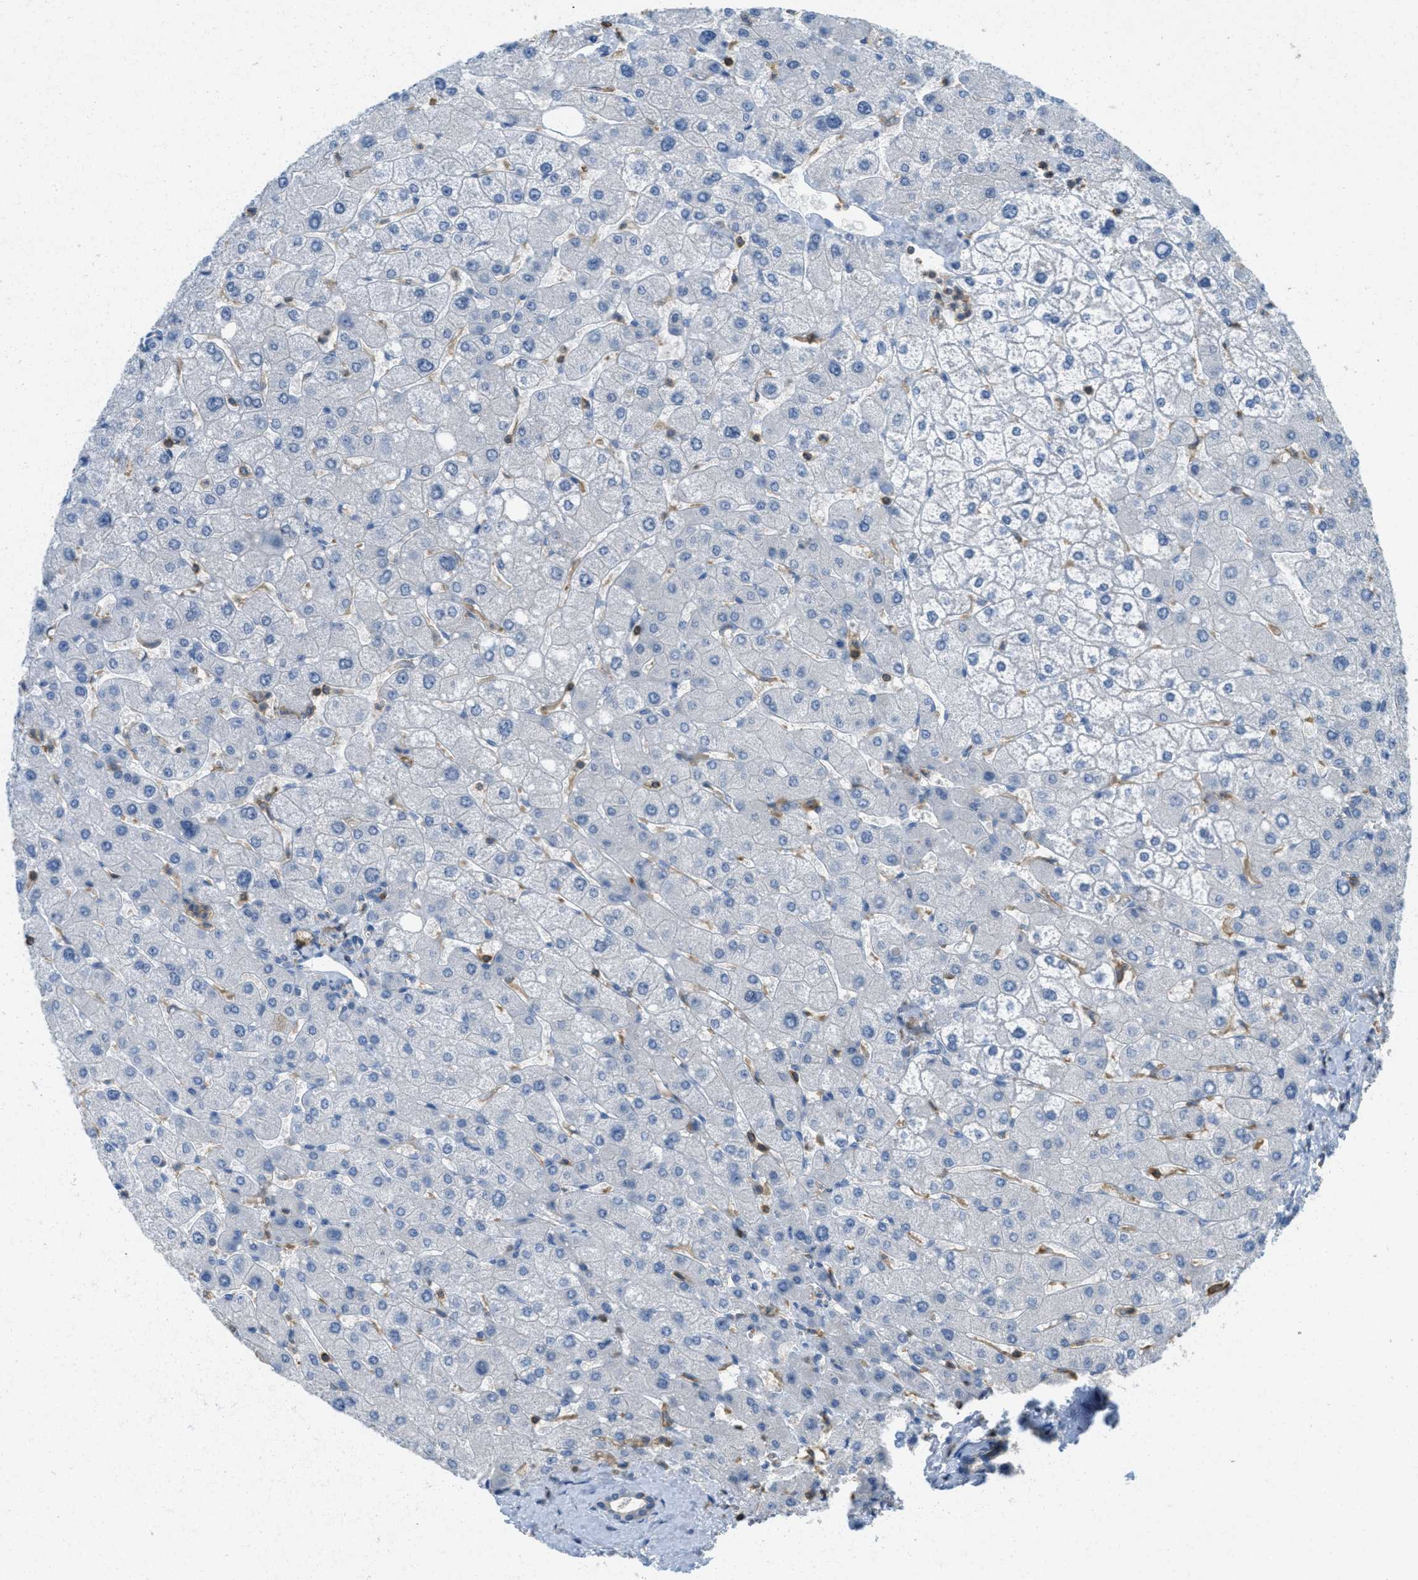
{"staining": {"intensity": "weak", "quantity": "<25%", "location": "cytoplasmic/membranous"}, "tissue": "liver", "cell_type": "Cholangiocytes", "image_type": "normal", "snomed": [{"axis": "morphology", "description": "Normal tissue, NOS"}, {"axis": "topography", "description": "Liver"}], "caption": "DAB immunohistochemical staining of unremarkable liver exhibits no significant staining in cholangiocytes. Brightfield microscopy of immunohistochemistry (IHC) stained with DAB (brown) and hematoxylin (blue), captured at high magnification.", "gene": "GRIK2", "patient": {"sex": "male", "age": 55}}